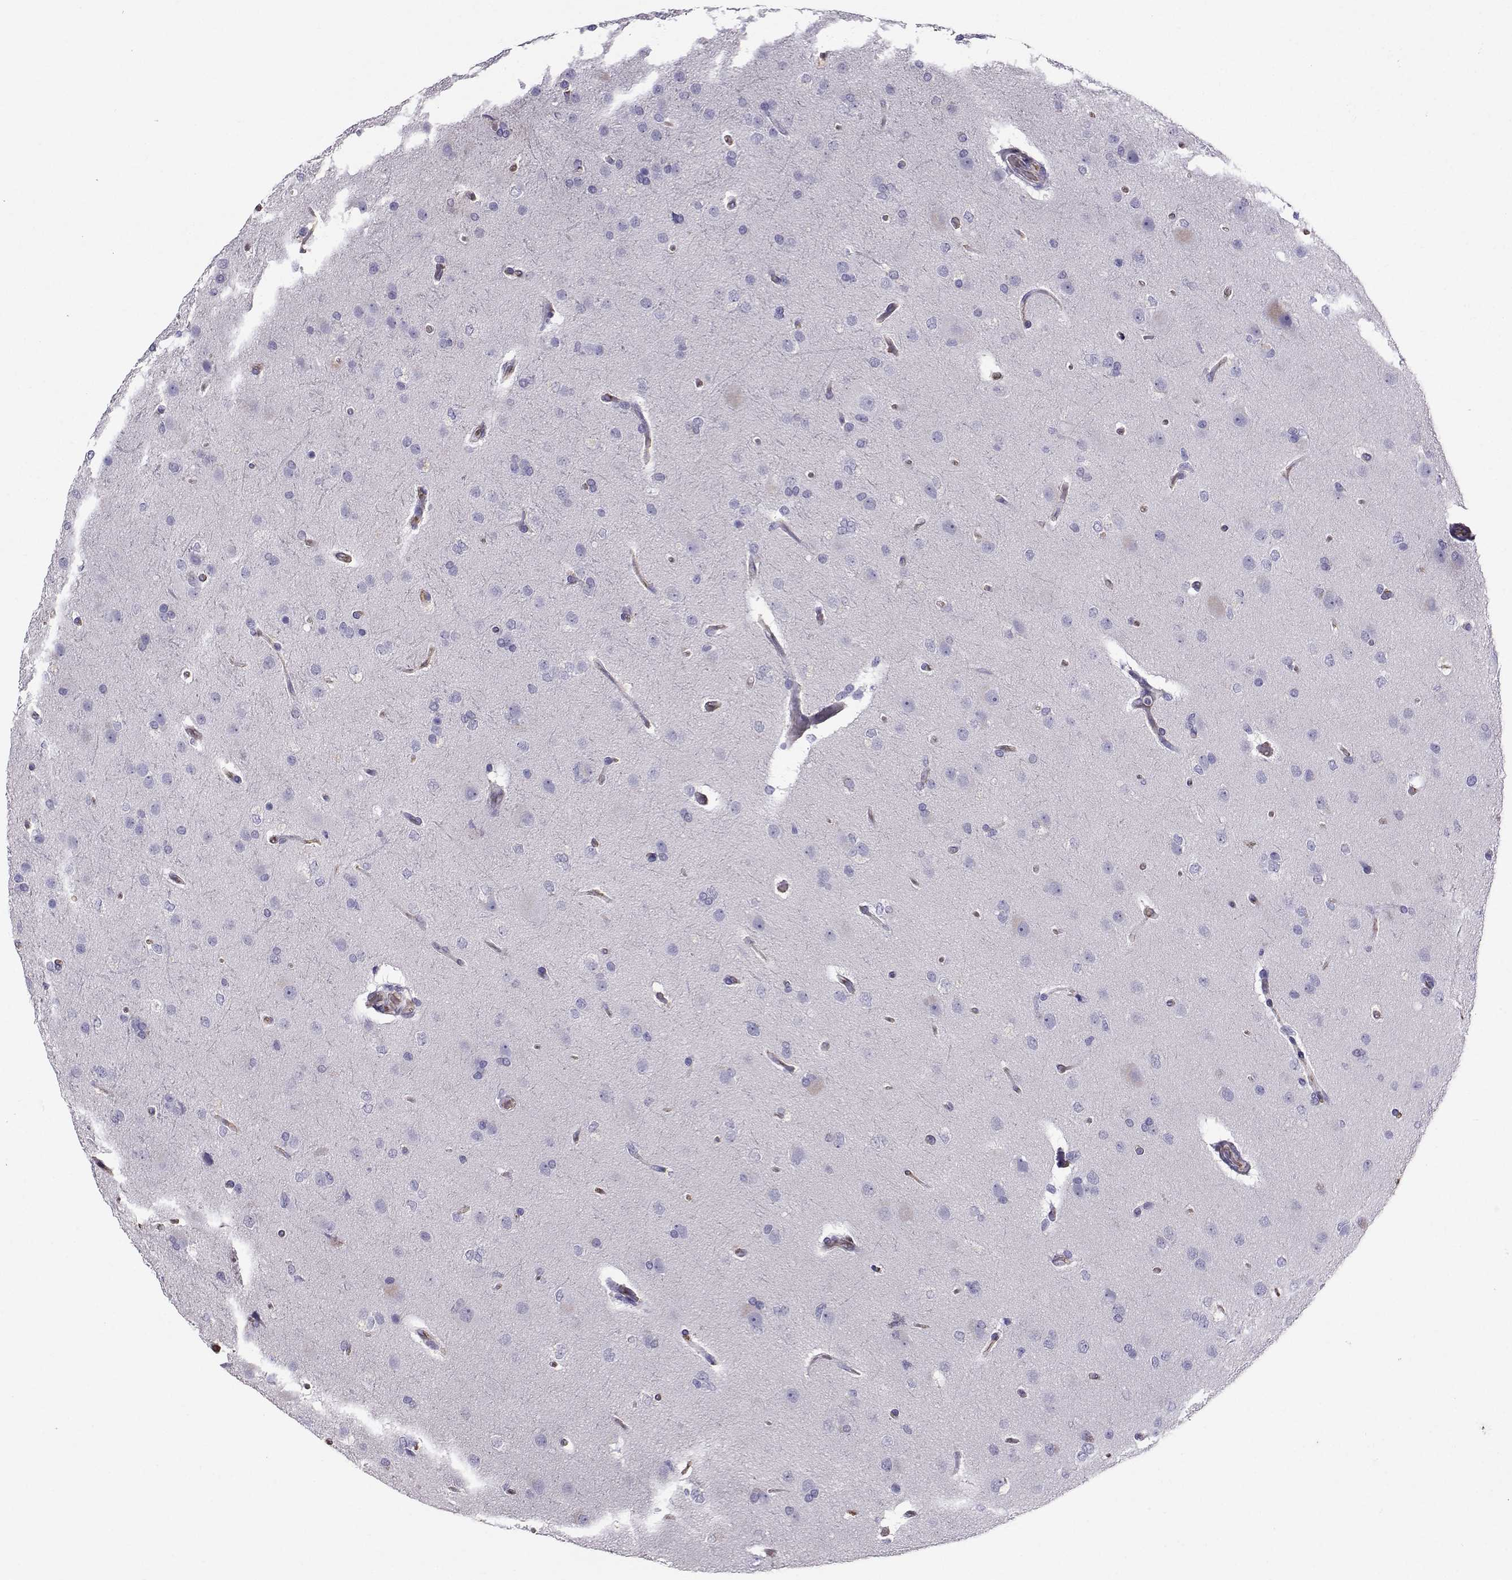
{"staining": {"intensity": "negative", "quantity": "none", "location": "none"}, "tissue": "glioma", "cell_type": "Tumor cells", "image_type": "cancer", "snomed": [{"axis": "morphology", "description": "Glioma, malignant, High grade"}, {"axis": "topography", "description": "Brain"}], "caption": "IHC photomicrograph of neoplastic tissue: human glioma stained with DAB (3,3'-diaminobenzidine) displays no significant protein staining in tumor cells.", "gene": "CLUL1", "patient": {"sex": "male", "age": 68}}